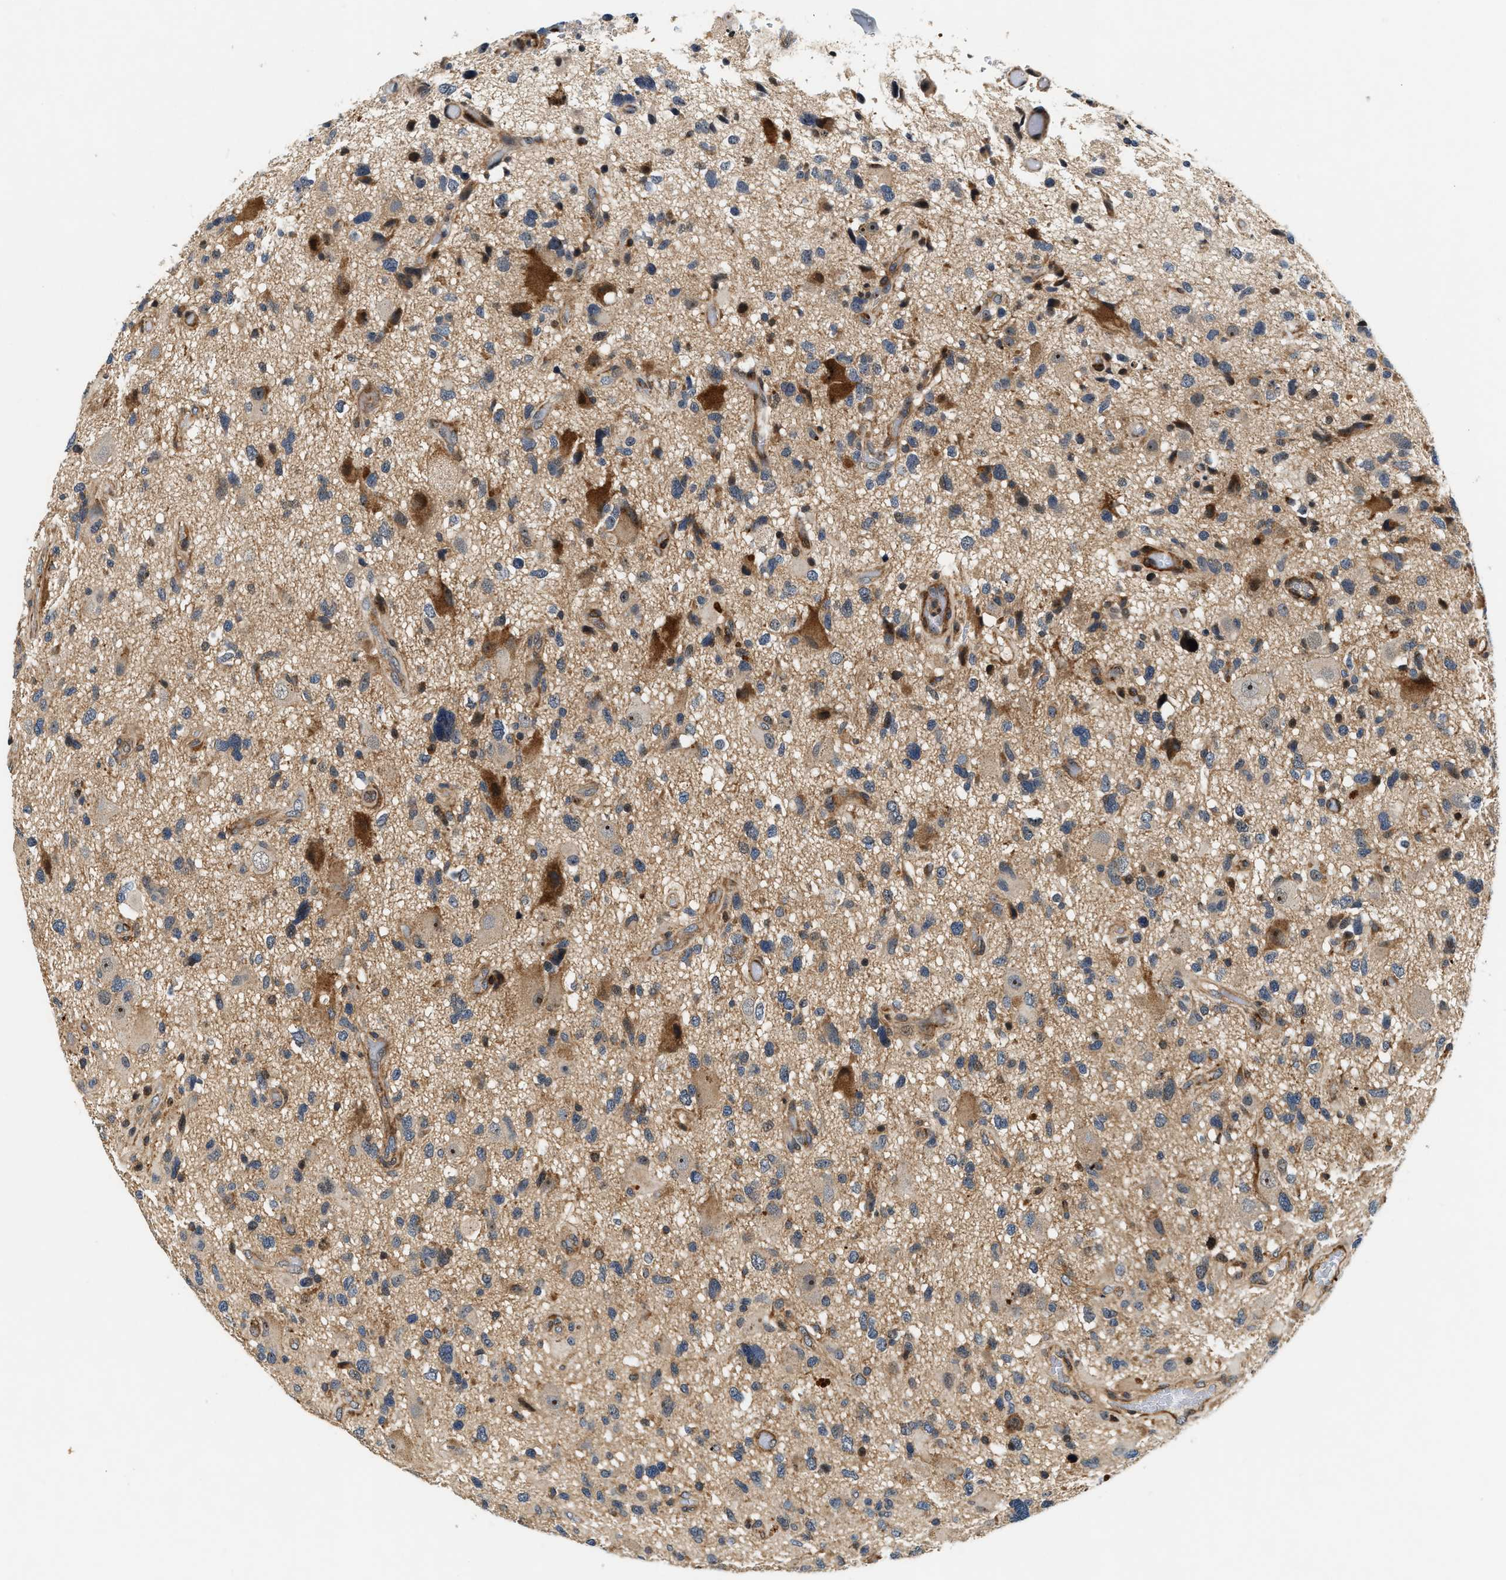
{"staining": {"intensity": "moderate", "quantity": ">75%", "location": "cytoplasmic/membranous"}, "tissue": "glioma", "cell_type": "Tumor cells", "image_type": "cancer", "snomed": [{"axis": "morphology", "description": "Glioma, malignant, High grade"}, {"axis": "topography", "description": "Brain"}], "caption": "IHC (DAB (3,3'-diaminobenzidine)) staining of glioma displays moderate cytoplasmic/membranous protein positivity in approximately >75% of tumor cells.", "gene": "SAMD9", "patient": {"sex": "male", "age": 33}}